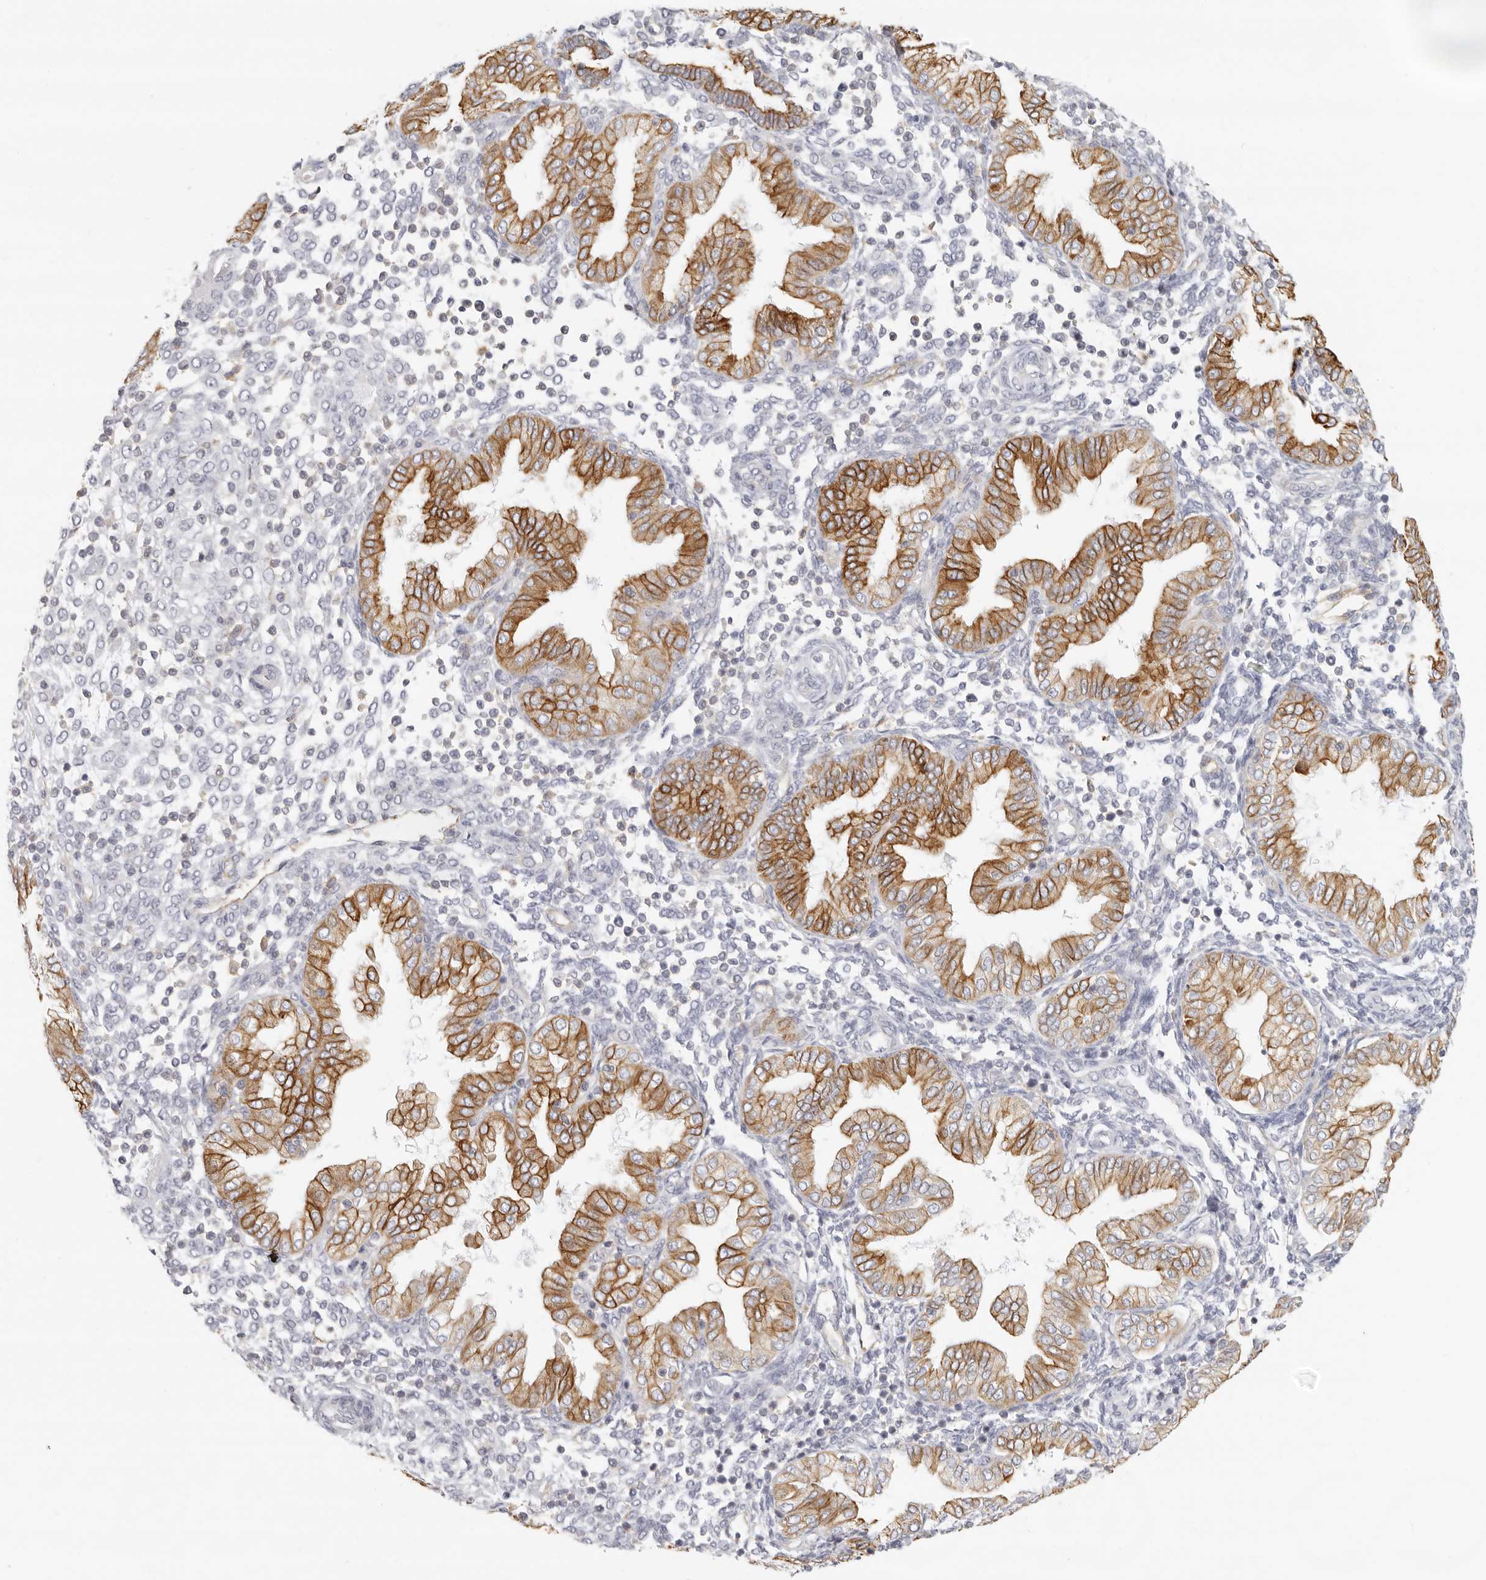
{"staining": {"intensity": "negative", "quantity": "none", "location": "none"}, "tissue": "endometrium", "cell_type": "Cells in endometrial stroma", "image_type": "normal", "snomed": [{"axis": "morphology", "description": "Normal tissue, NOS"}, {"axis": "topography", "description": "Endometrium"}], "caption": "Immunohistochemistry (IHC) histopathology image of normal endometrium: human endometrium stained with DAB displays no significant protein staining in cells in endometrial stroma.", "gene": "NIBAN1", "patient": {"sex": "female", "age": 53}}